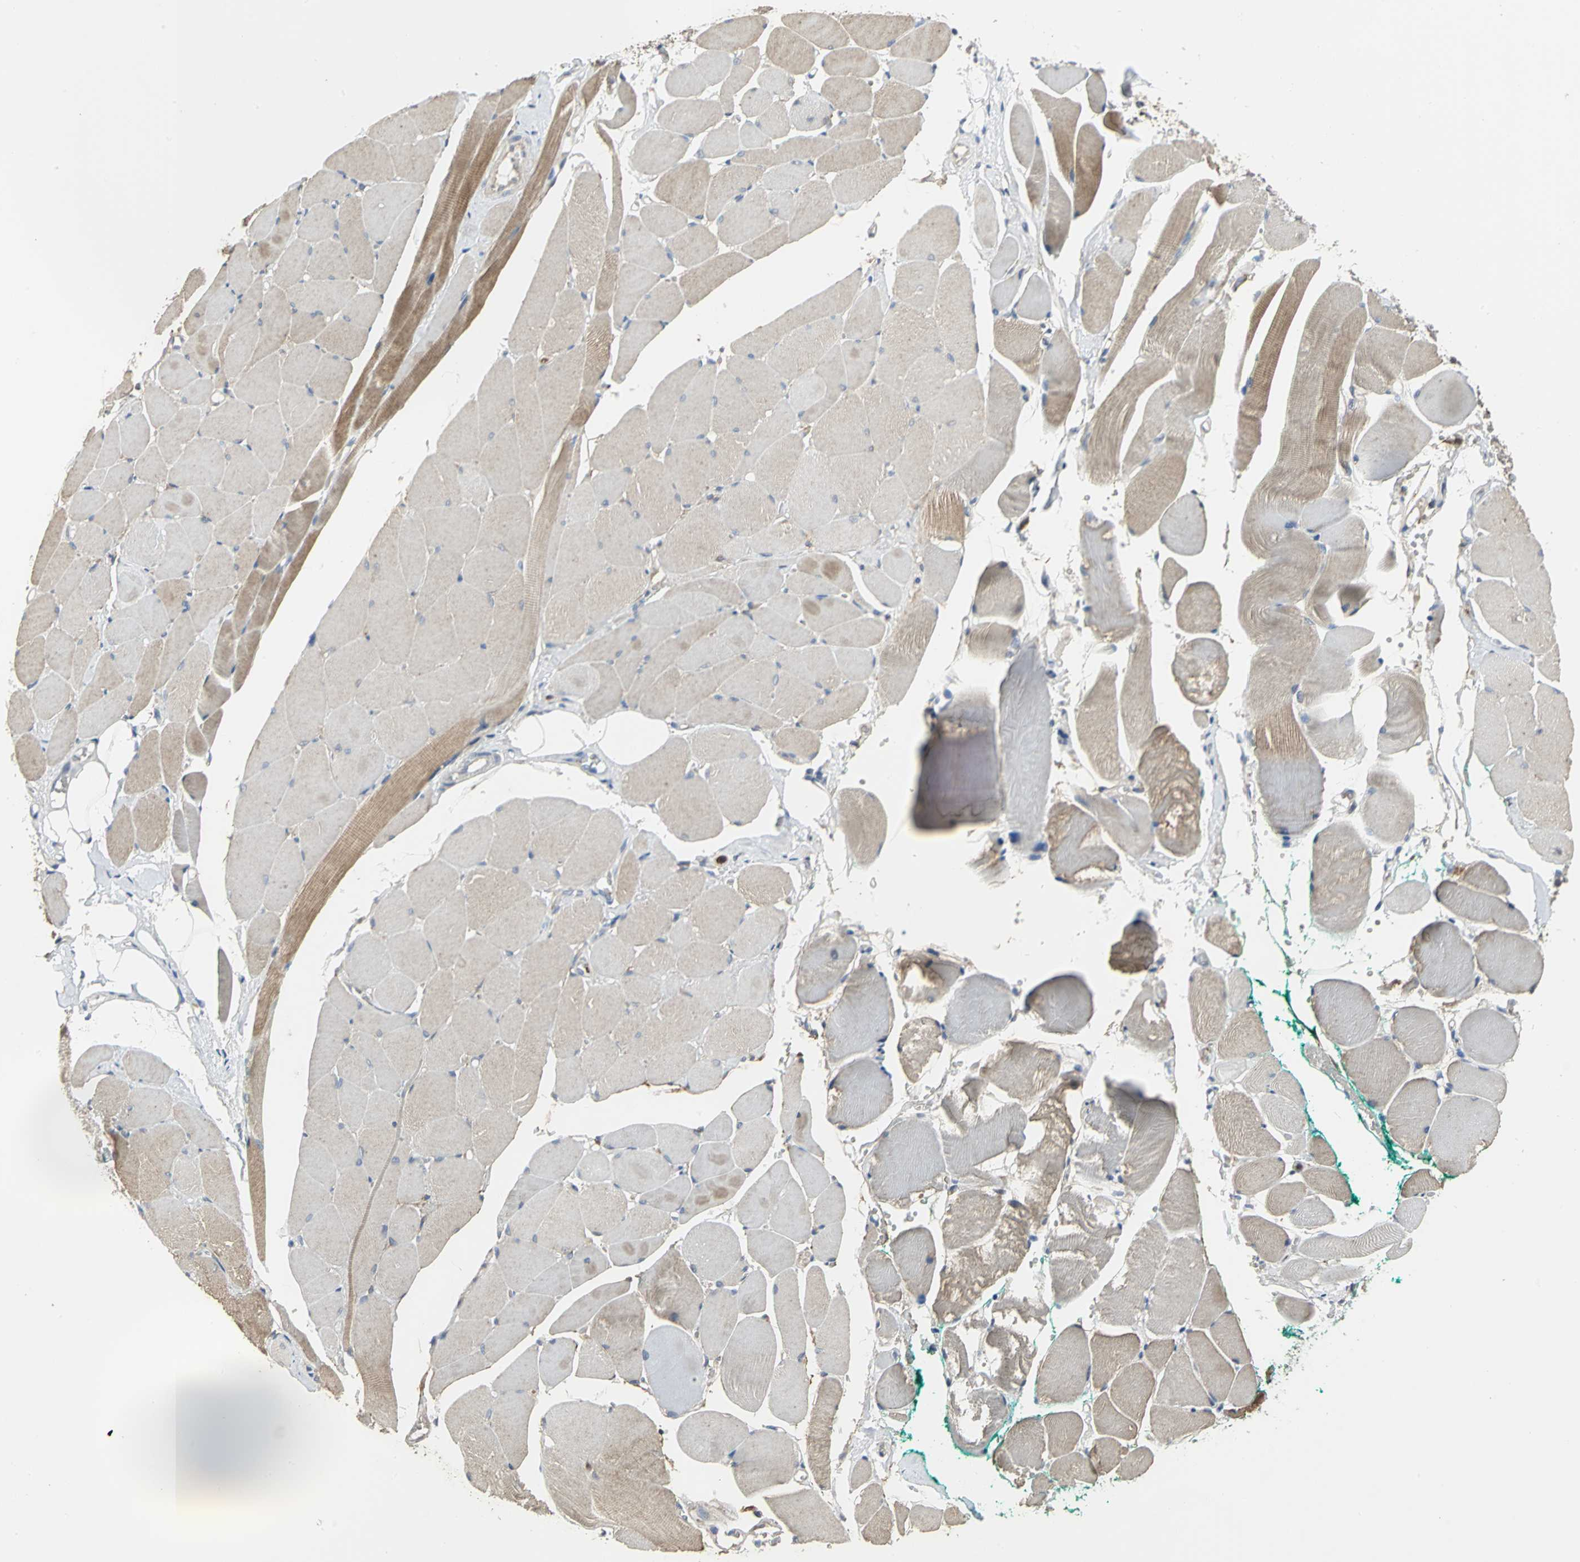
{"staining": {"intensity": "moderate", "quantity": "25%-75%", "location": "cytoplasmic/membranous"}, "tissue": "skeletal muscle", "cell_type": "Myocytes", "image_type": "normal", "snomed": [{"axis": "morphology", "description": "Normal tissue, NOS"}, {"axis": "topography", "description": "Skeletal muscle"}, {"axis": "topography", "description": "Peripheral nerve tissue"}], "caption": "Normal skeletal muscle was stained to show a protein in brown. There is medium levels of moderate cytoplasmic/membranous expression in about 25%-75% of myocytes. The staining was performed using DAB to visualize the protein expression in brown, while the nuclei were stained in blue with hematoxylin (Magnification: 20x).", "gene": "SKAP2", "patient": {"sex": "female", "age": 84}}